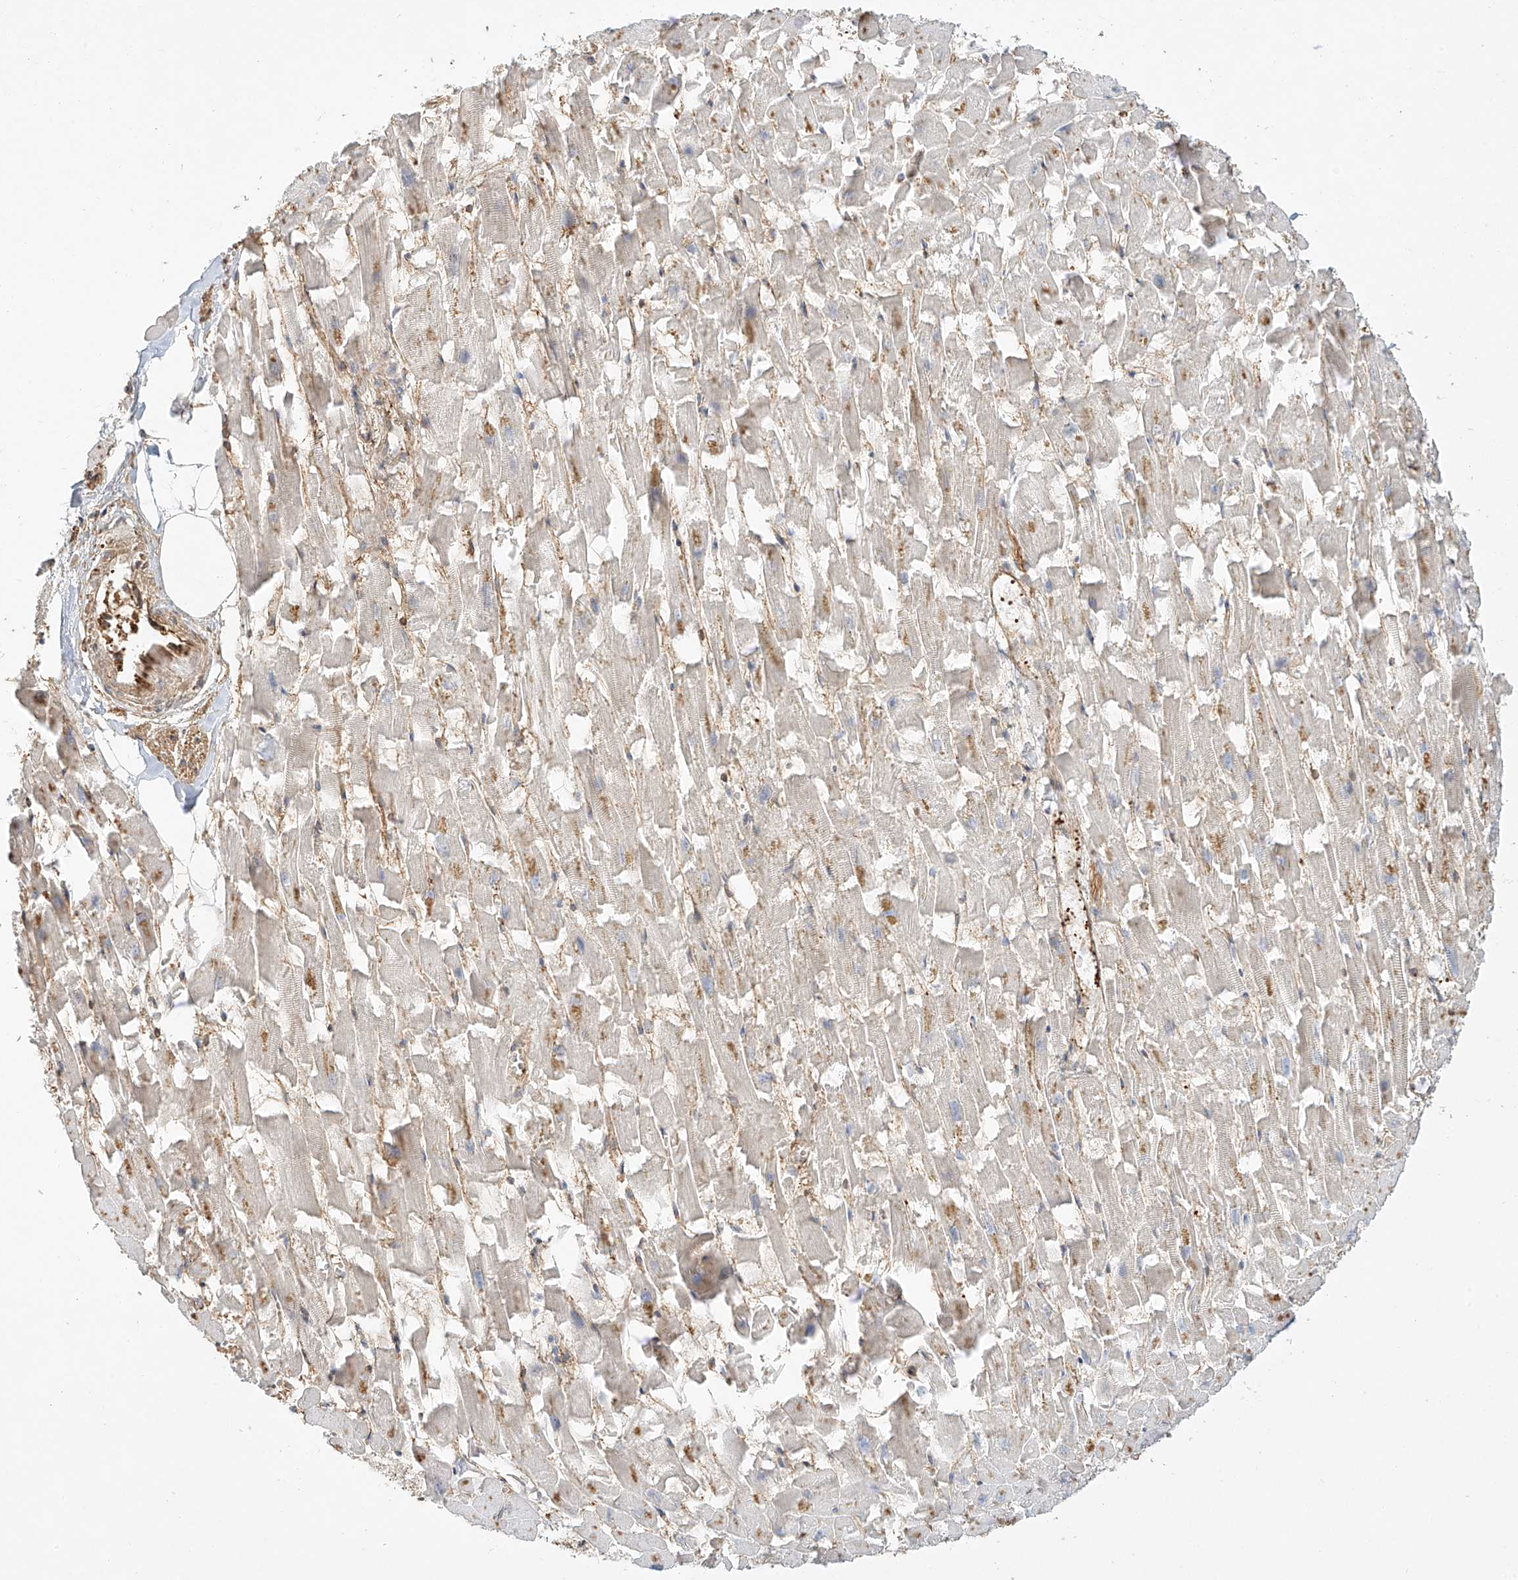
{"staining": {"intensity": "weak", "quantity": "25%-75%", "location": "cytoplasmic/membranous"}, "tissue": "heart muscle", "cell_type": "Cardiomyocytes", "image_type": "normal", "snomed": [{"axis": "morphology", "description": "Normal tissue, NOS"}, {"axis": "topography", "description": "Heart"}], "caption": "Heart muscle stained with IHC demonstrates weak cytoplasmic/membranous expression in about 25%-75% of cardiomyocytes.", "gene": "CSMD3", "patient": {"sex": "female", "age": 64}}